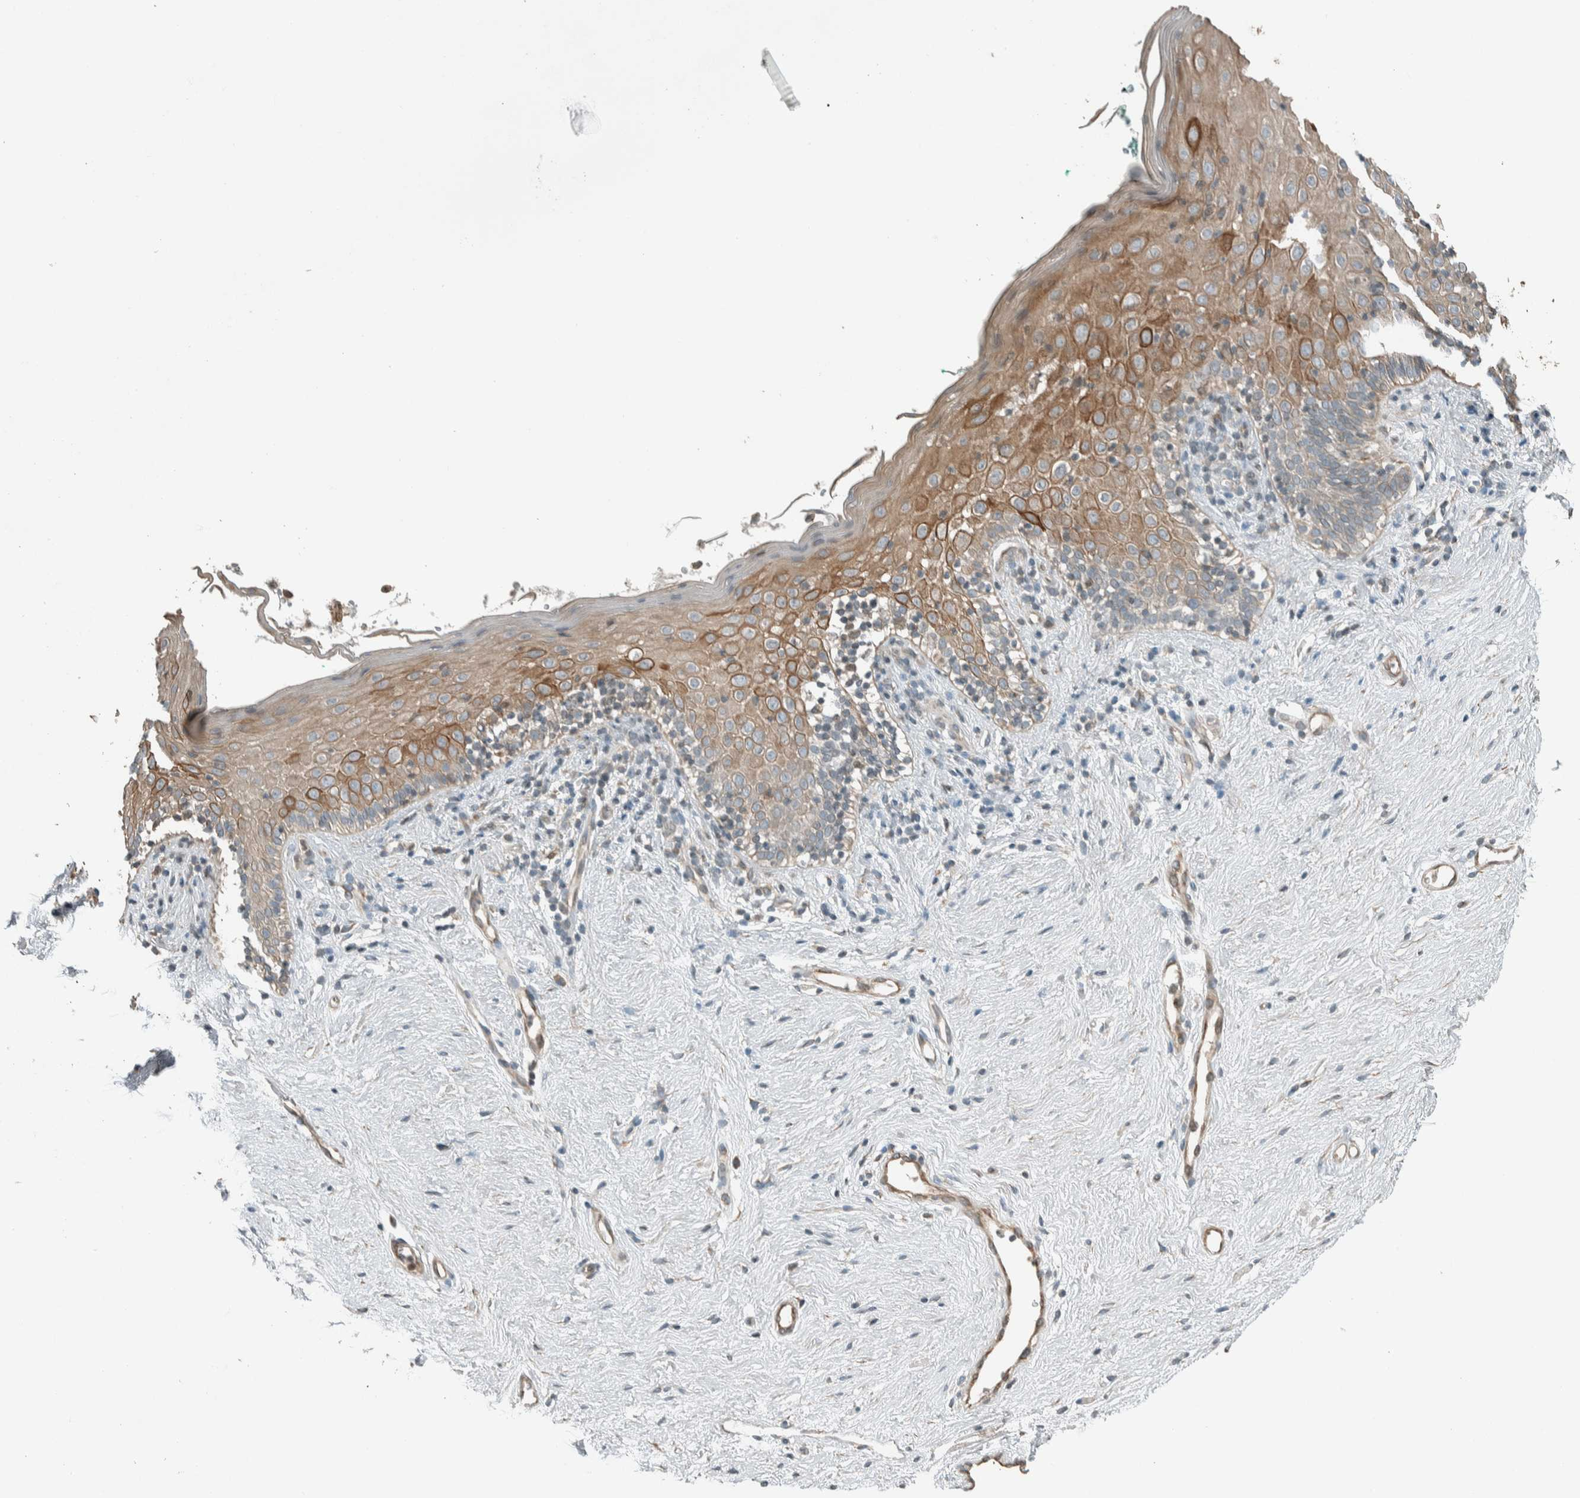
{"staining": {"intensity": "moderate", "quantity": "<25%", "location": "cytoplasmic/membranous"}, "tissue": "vagina", "cell_type": "Squamous epithelial cells", "image_type": "normal", "snomed": [{"axis": "morphology", "description": "Normal tissue, NOS"}, {"axis": "topography", "description": "Vagina"}], "caption": "Protein analysis of benign vagina exhibits moderate cytoplasmic/membranous positivity in approximately <25% of squamous epithelial cells. The staining is performed using DAB brown chromogen to label protein expression. The nuclei are counter-stained blue using hematoxylin.", "gene": "SEL1L", "patient": {"sex": "female", "age": 44}}